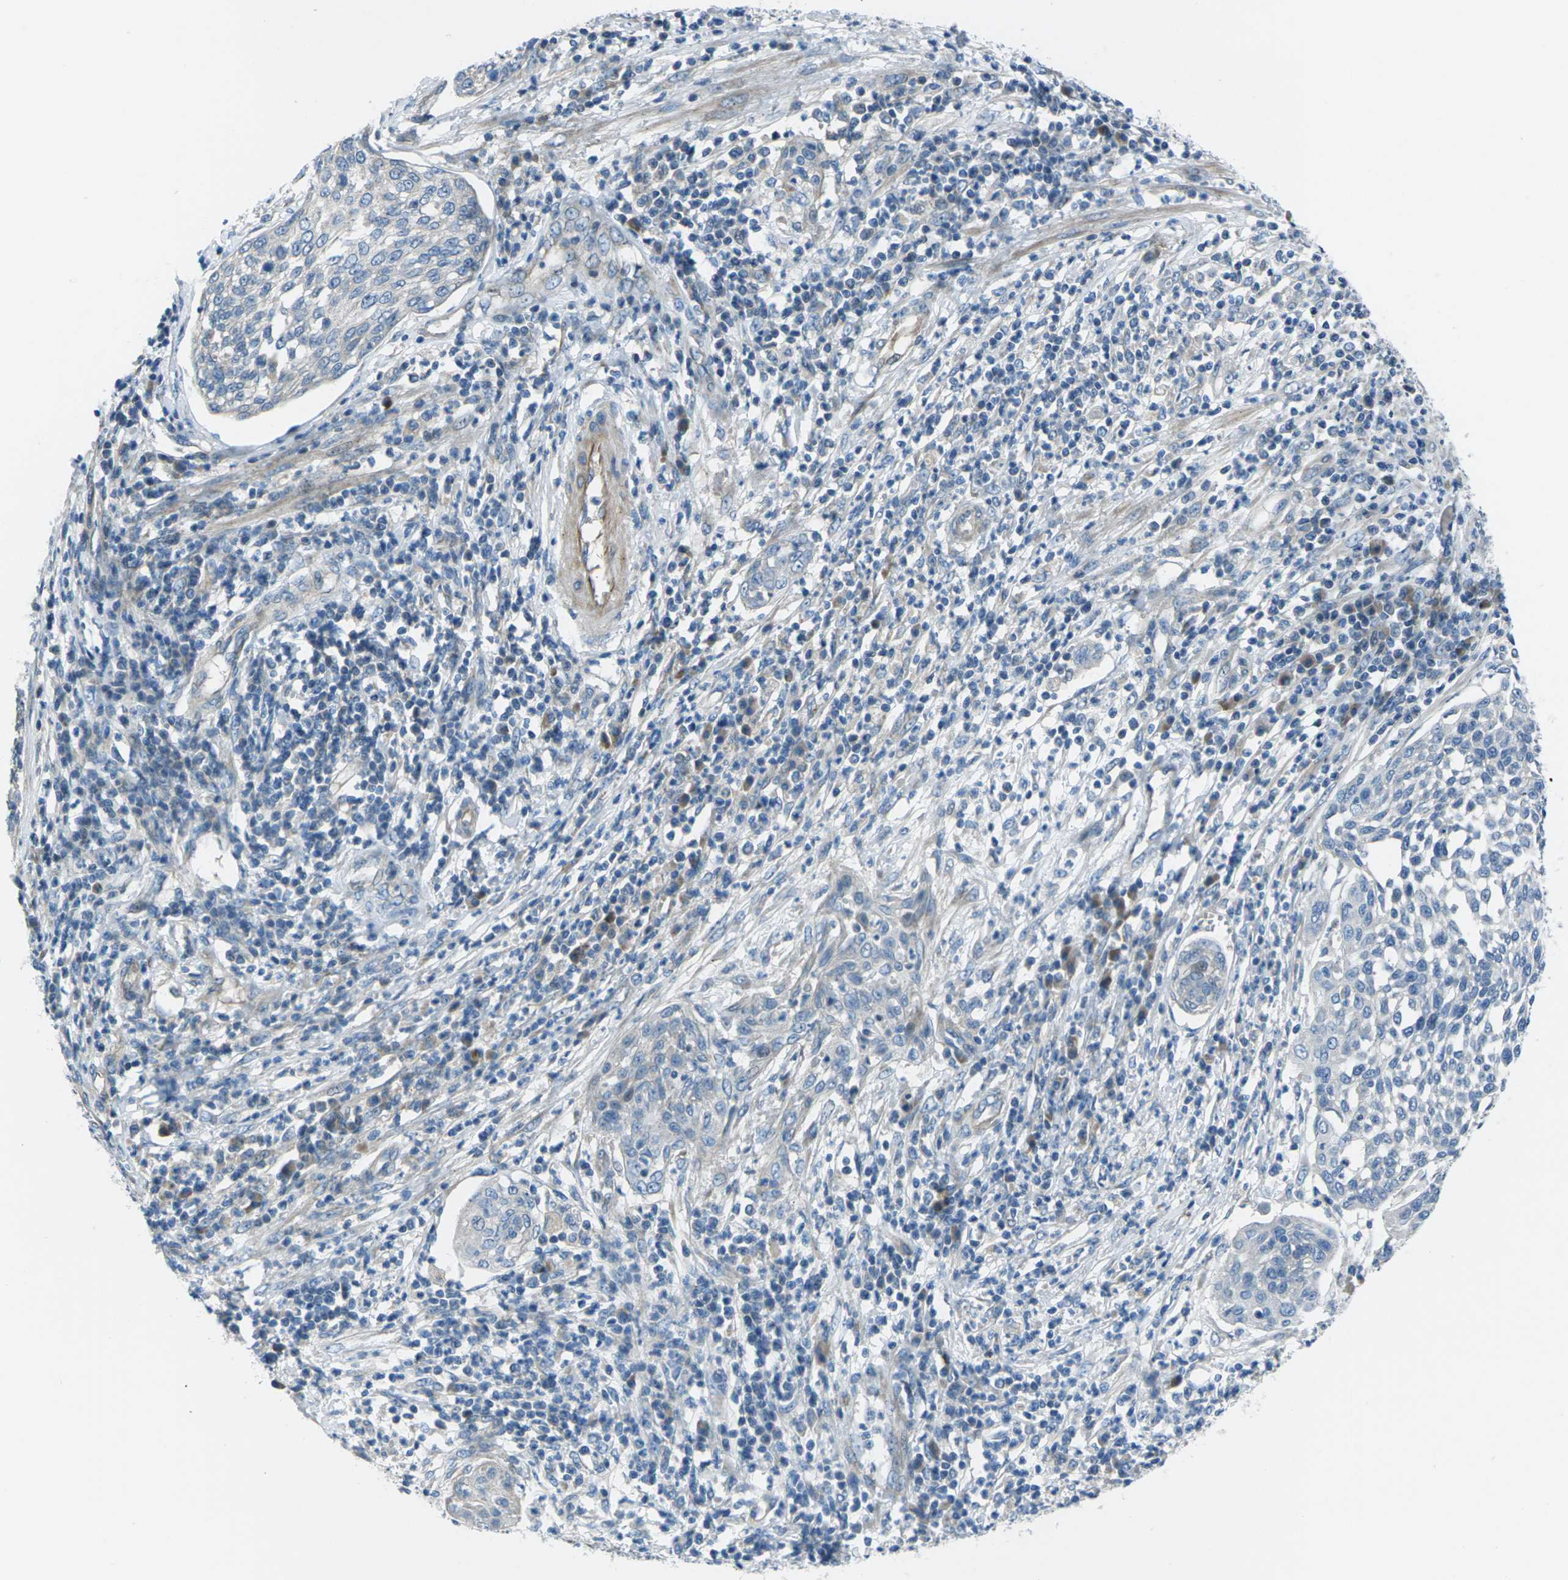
{"staining": {"intensity": "negative", "quantity": "none", "location": "none"}, "tissue": "cervical cancer", "cell_type": "Tumor cells", "image_type": "cancer", "snomed": [{"axis": "morphology", "description": "Squamous cell carcinoma, NOS"}, {"axis": "topography", "description": "Cervix"}], "caption": "Tumor cells show no significant expression in cervical cancer.", "gene": "EDNRA", "patient": {"sex": "female", "age": 34}}